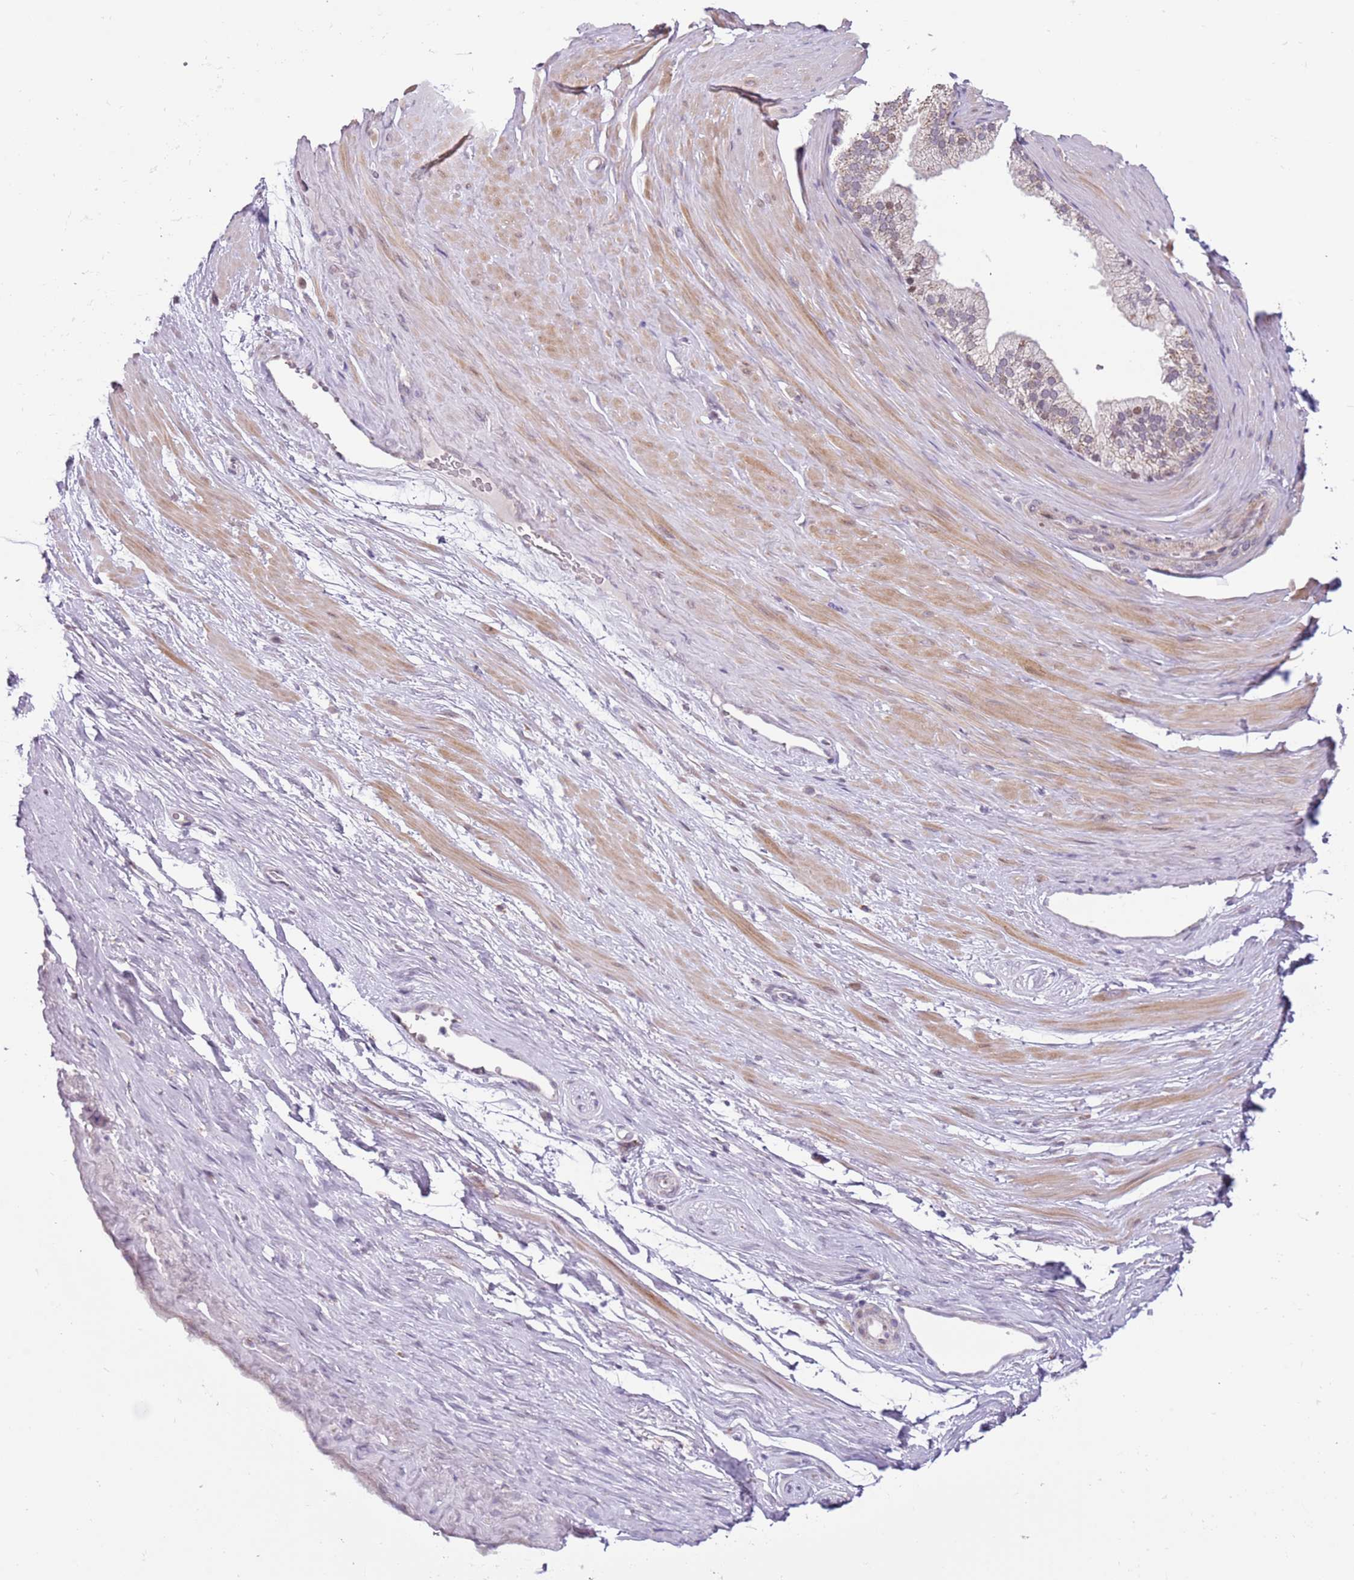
{"staining": {"intensity": "negative", "quantity": "none", "location": "none"}, "tissue": "adipose tissue", "cell_type": "Adipocytes", "image_type": "normal", "snomed": [{"axis": "morphology", "description": "Normal tissue, NOS"}, {"axis": "morphology", "description": "Adenocarcinoma, Low grade"}, {"axis": "topography", "description": "Prostate"}, {"axis": "topography", "description": "Peripheral nerve tissue"}], "caption": "A photomicrograph of adipose tissue stained for a protein exhibits no brown staining in adipocytes.", "gene": "MLLT11", "patient": {"sex": "male", "age": 63}}